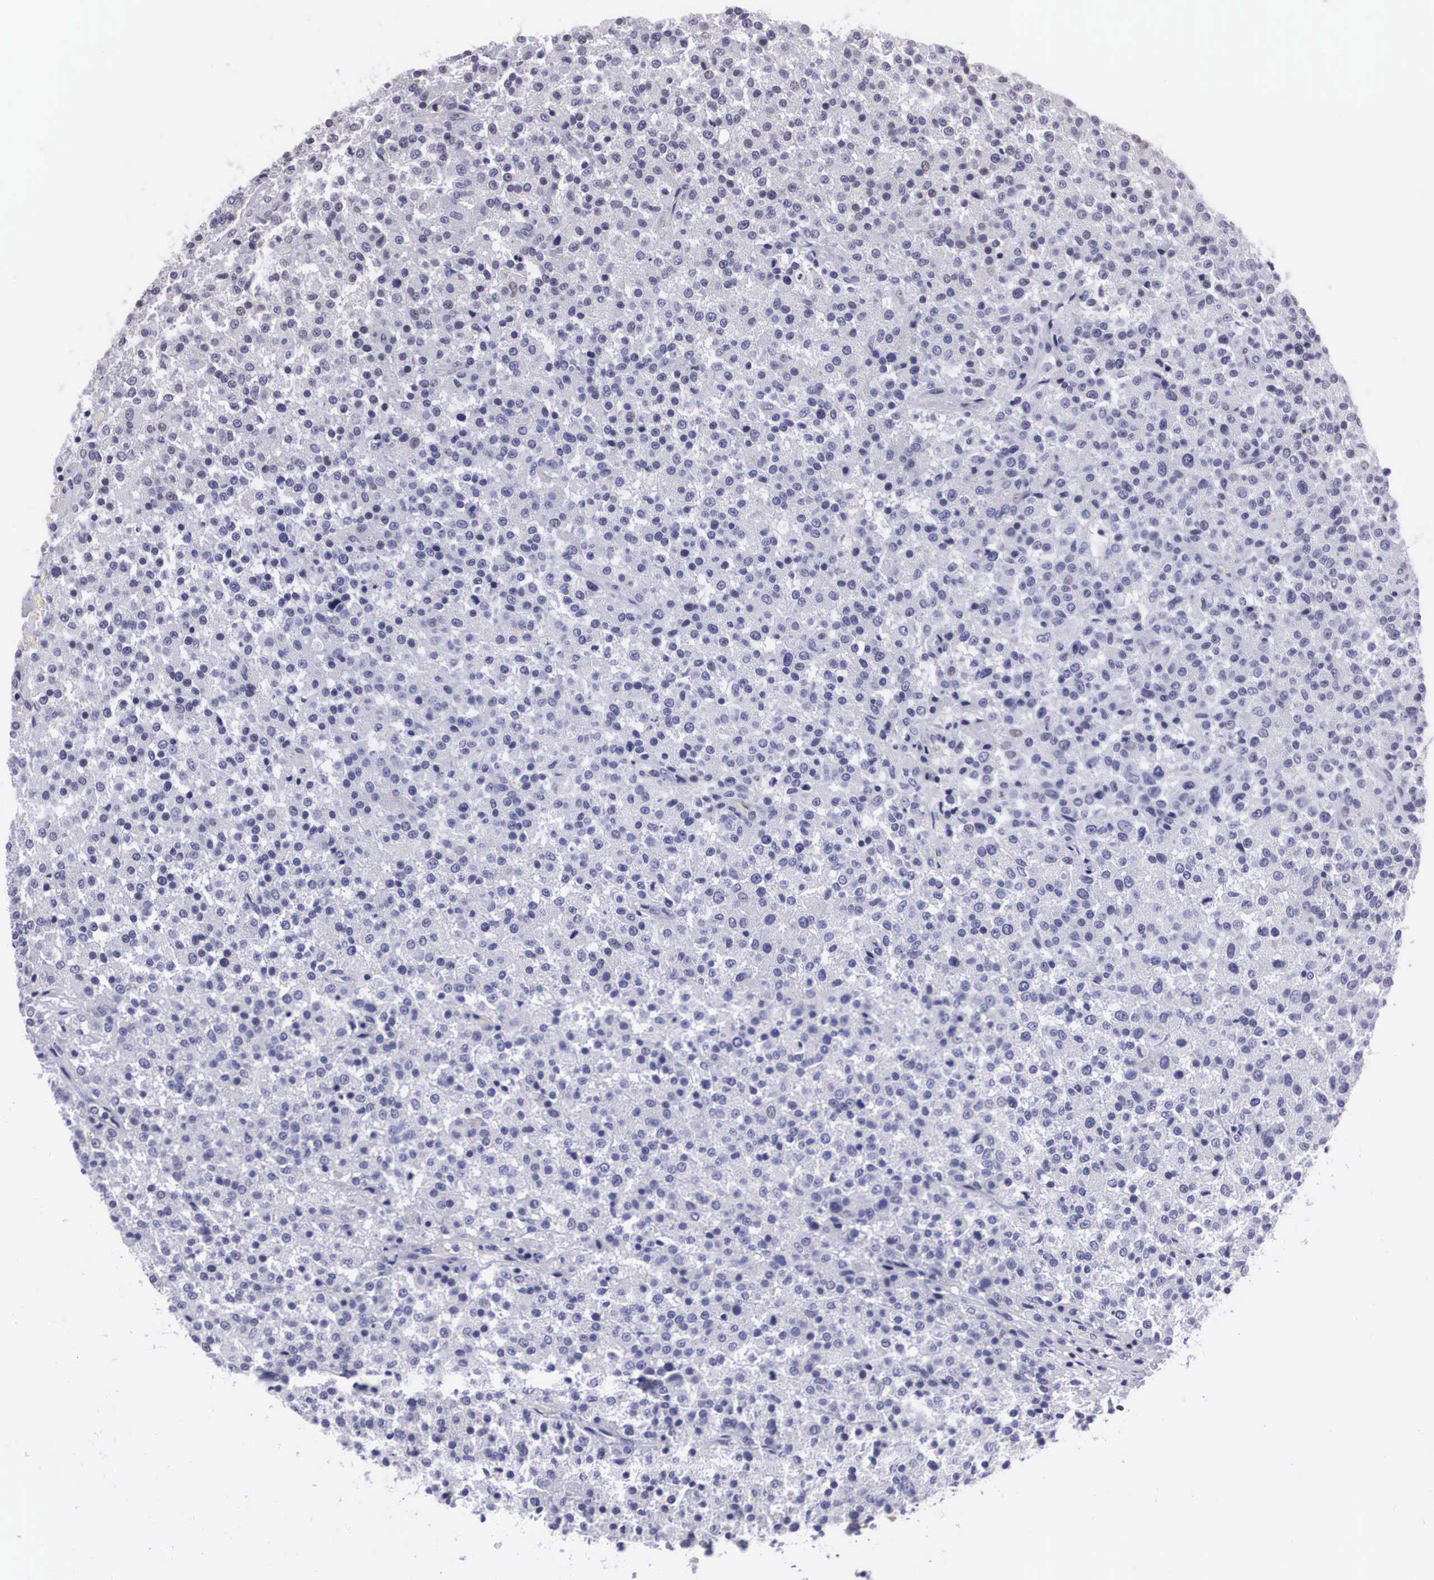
{"staining": {"intensity": "negative", "quantity": "none", "location": "none"}, "tissue": "testis cancer", "cell_type": "Tumor cells", "image_type": "cancer", "snomed": [{"axis": "morphology", "description": "Seminoma, NOS"}, {"axis": "topography", "description": "Testis"}], "caption": "Immunohistochemistry of human testis cancer shows no staining in tumor cells. (Brightfield microscopy of DAB immunohistochemistry (IHC) at high magnification).", "gene": "C22orf31", "patient": {"sex": "male", "age": 59}}